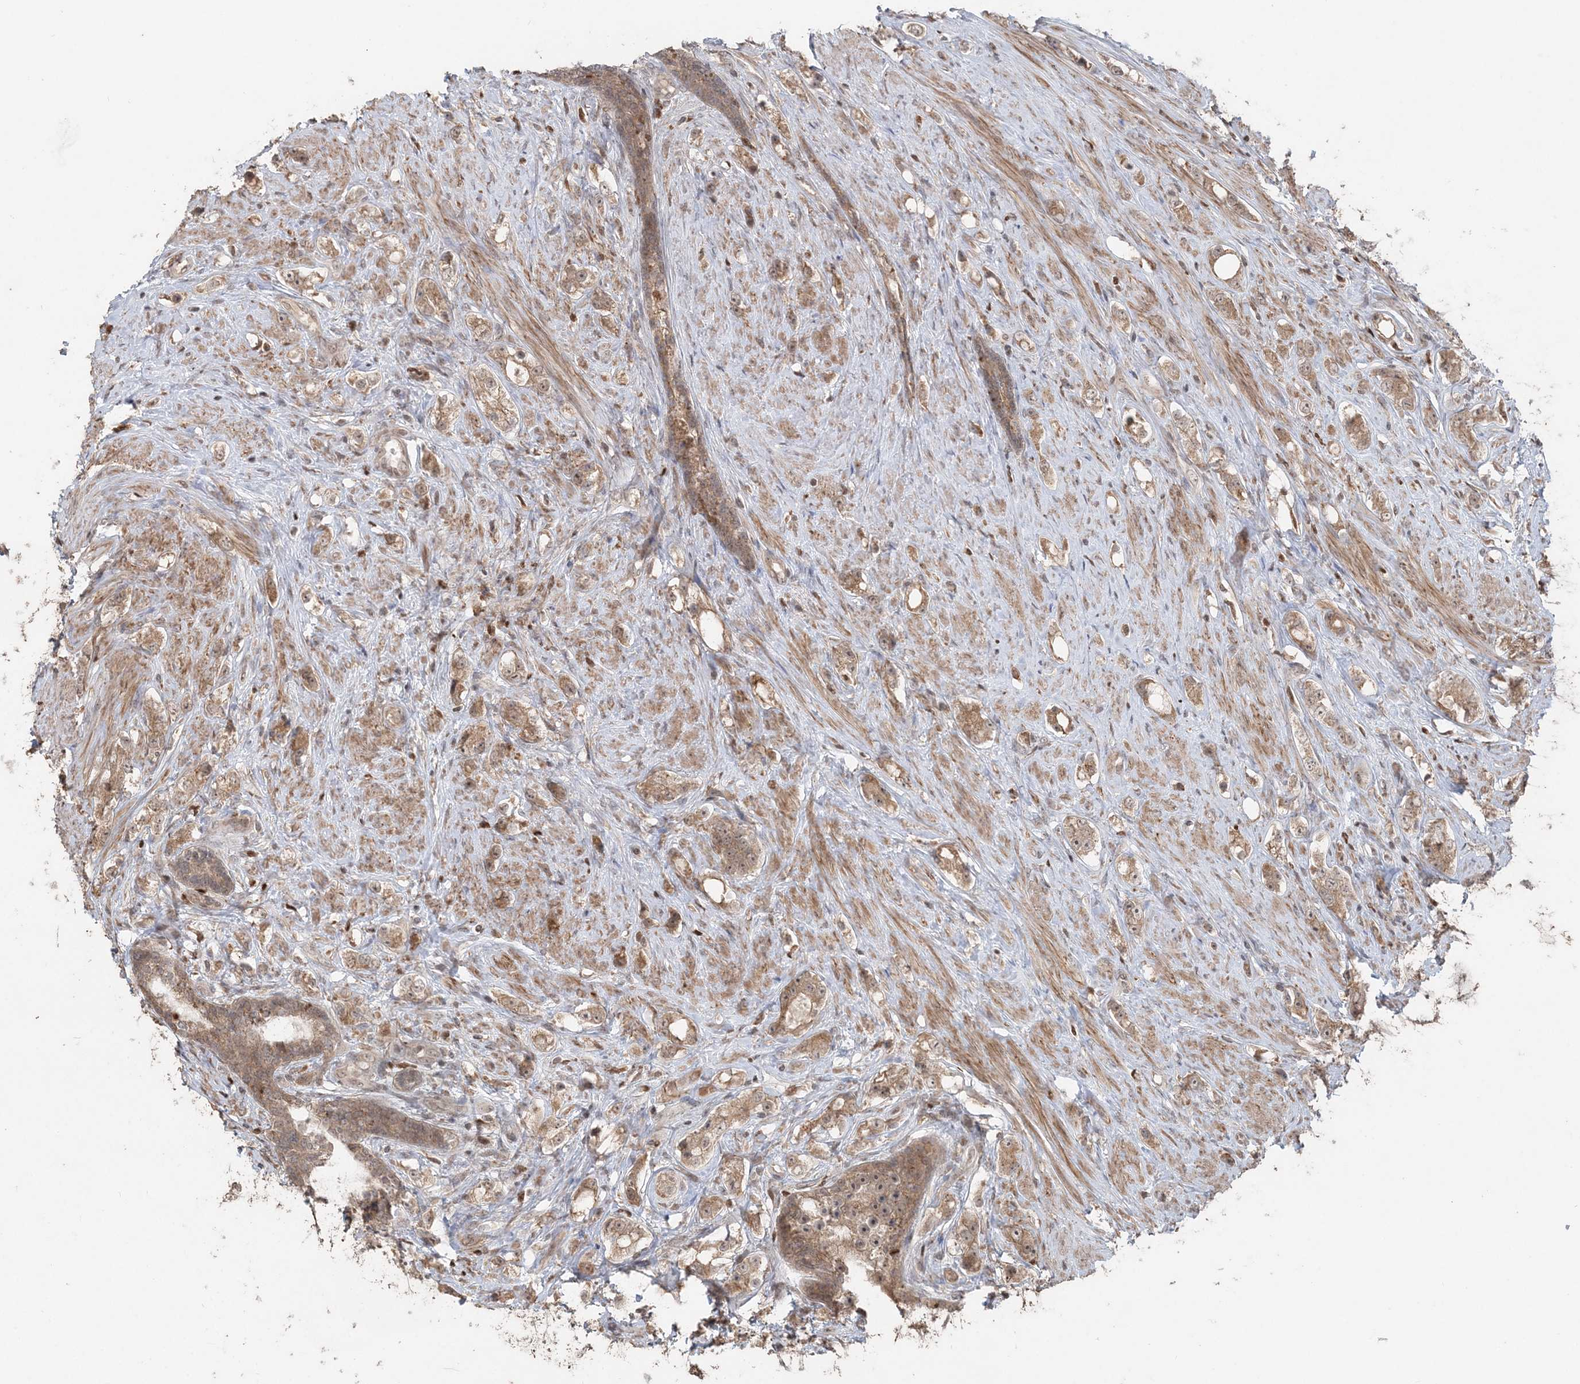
{"staining": {"intensity": "weak", "quantity": ">75%", "location": "cytoplasmic/membranous,nuclear"}, "tissue": "prostate cancer", "cell_type": "Tumor cells", "image_type": "cancer", "snomed": [{"axis": "morphology", "description": "Adenocarcinoma, High grade"}, {"axis": "topography", "description": "Prostate"}], "caption": "Protein staining of prostate adenocarcinoma (high-grade) tissue exhibits weak cytoplasmic/membranous and nuclear staining in approximately >75% of tumor cells.", "gene": "SLU7", "patient": {"sex": "male", "age": 63}}